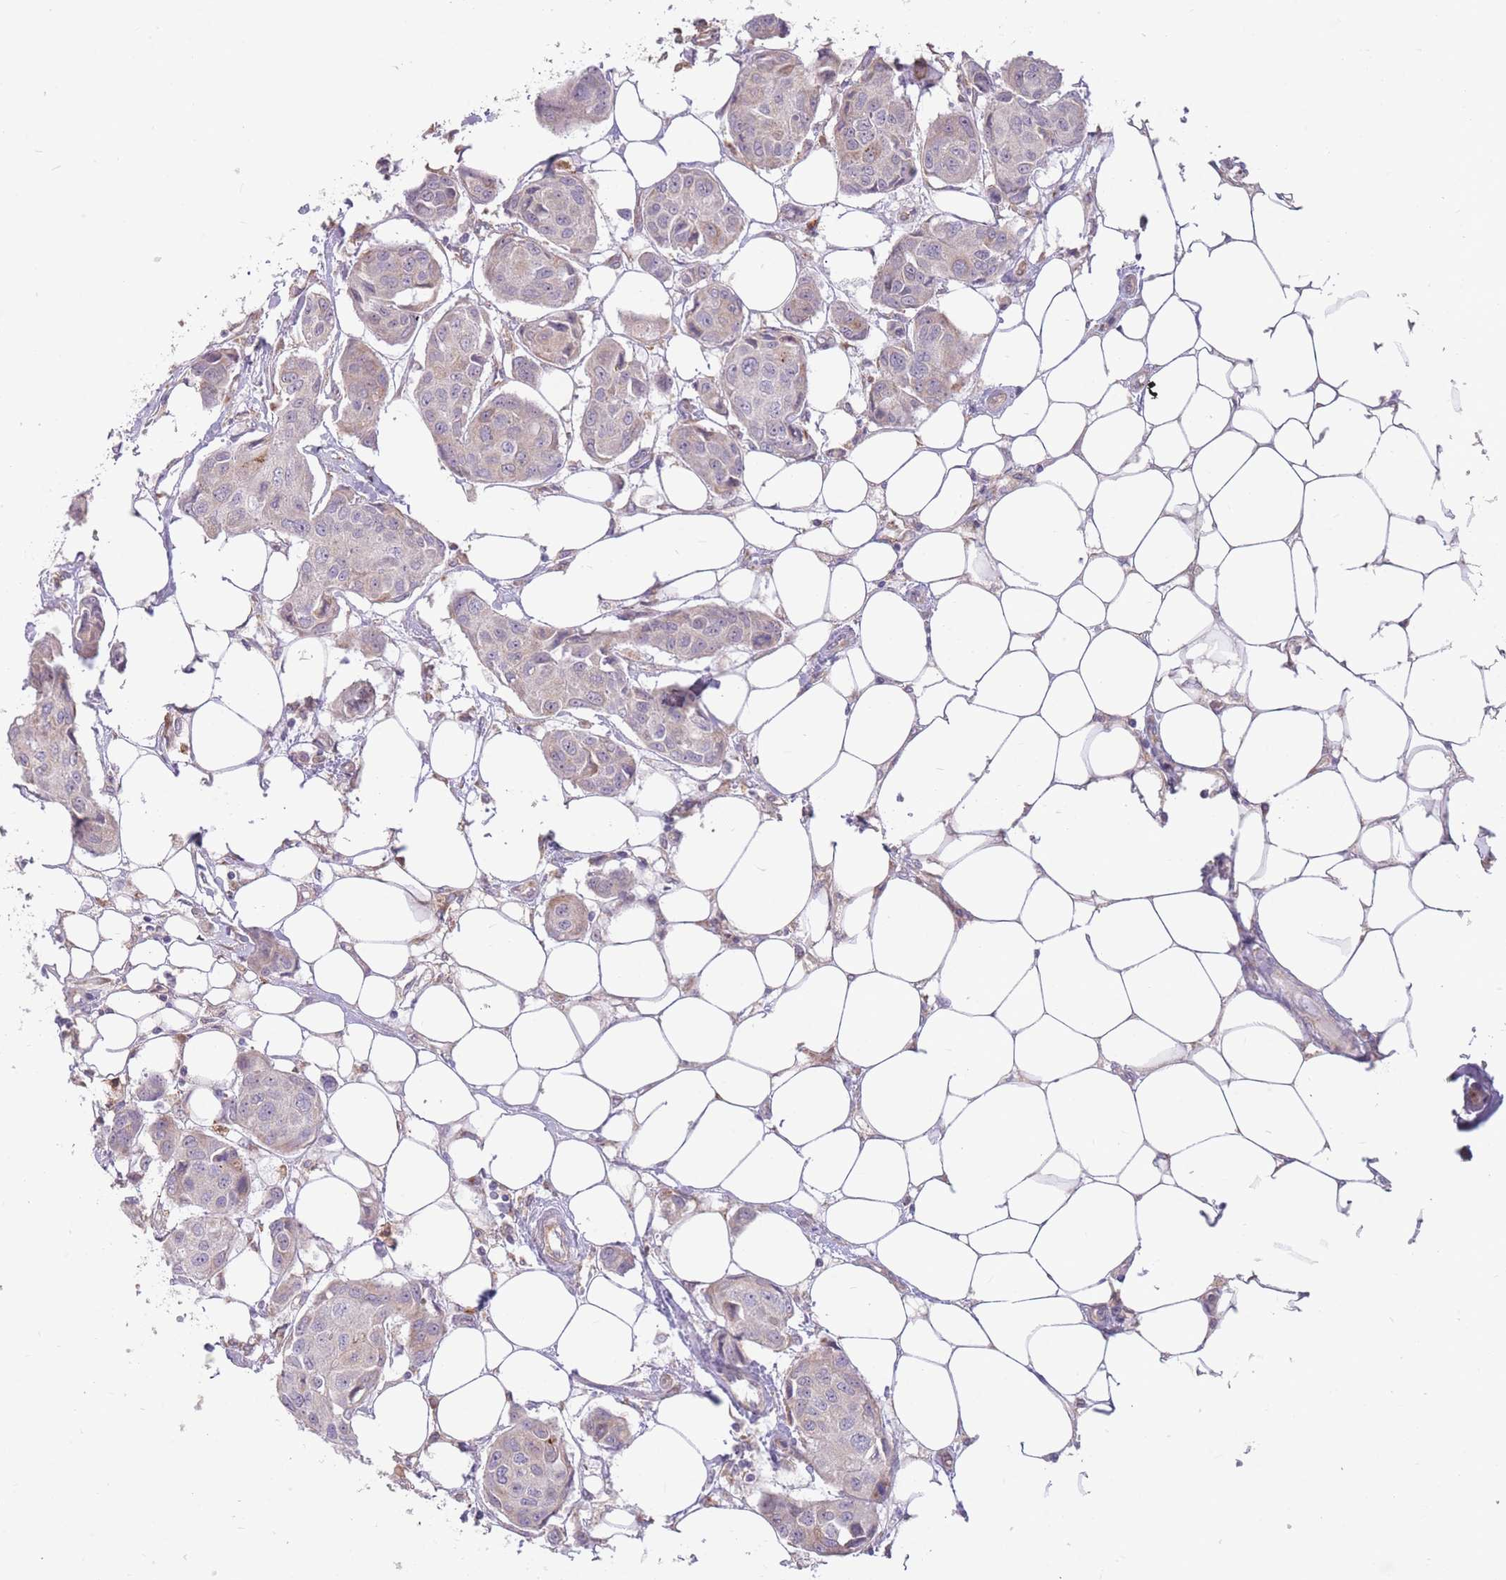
{"staining": {"intensity": "negative", "quantity": "none", "location": "none"}, "tissue": "breast cancer", "cell_type": "Tumor cells", "image_type": "cancer", "snomed": [{"axis": "morphology", "description": "Duct carcinoma"}, {"axis": "topography", "description": "Breast"}, {"axis": "topography", "description": "Lymph node"}], "caption": "A high-resolution image shows immunohistochemistry staining of breast cancer (intraductal carcinoma), which reveals no significant expression in tumor cells.", "gene": "TRAPPC5", "patient": {"sex": "female", "age": 80}}